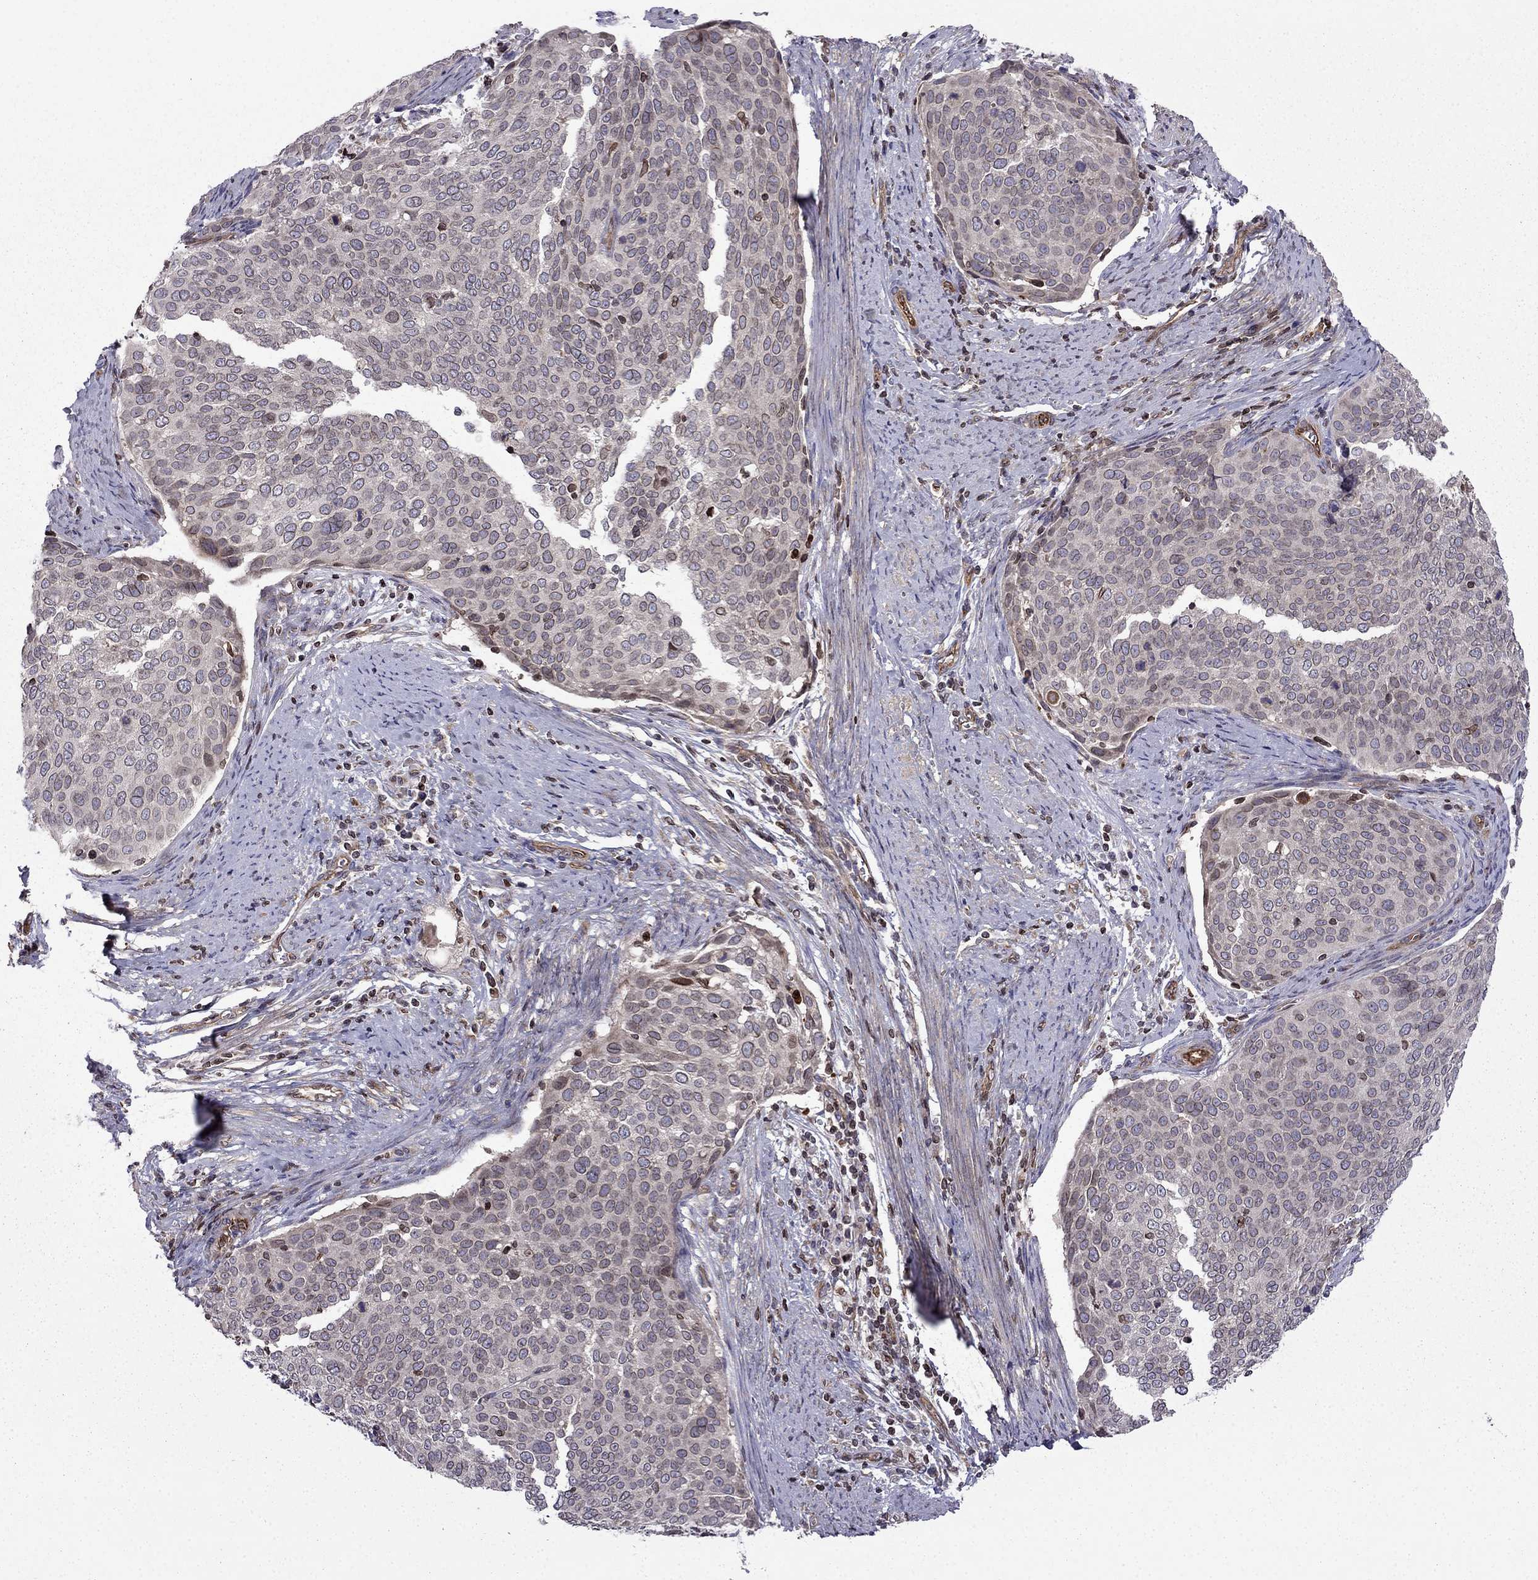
{"staining": {"intensity": "negative", "quantity": "none", "location": "none"}, "tissue": "cervical cancer", "cell_type": "Tumor cells", "image_type": "cancer", "snomed": [{"axis": "morphology", "description": "Squamous cell carcinoma, NOS"}, {"axis": "topography", "description": "Cervix"}], "caption": "The histopathology image shows no significant staining in tumor cells of cervical cancer (squamous cell carcinoma).", "gene": "CDC42BPA", "patient": {"sex": "female", "age": 39}}